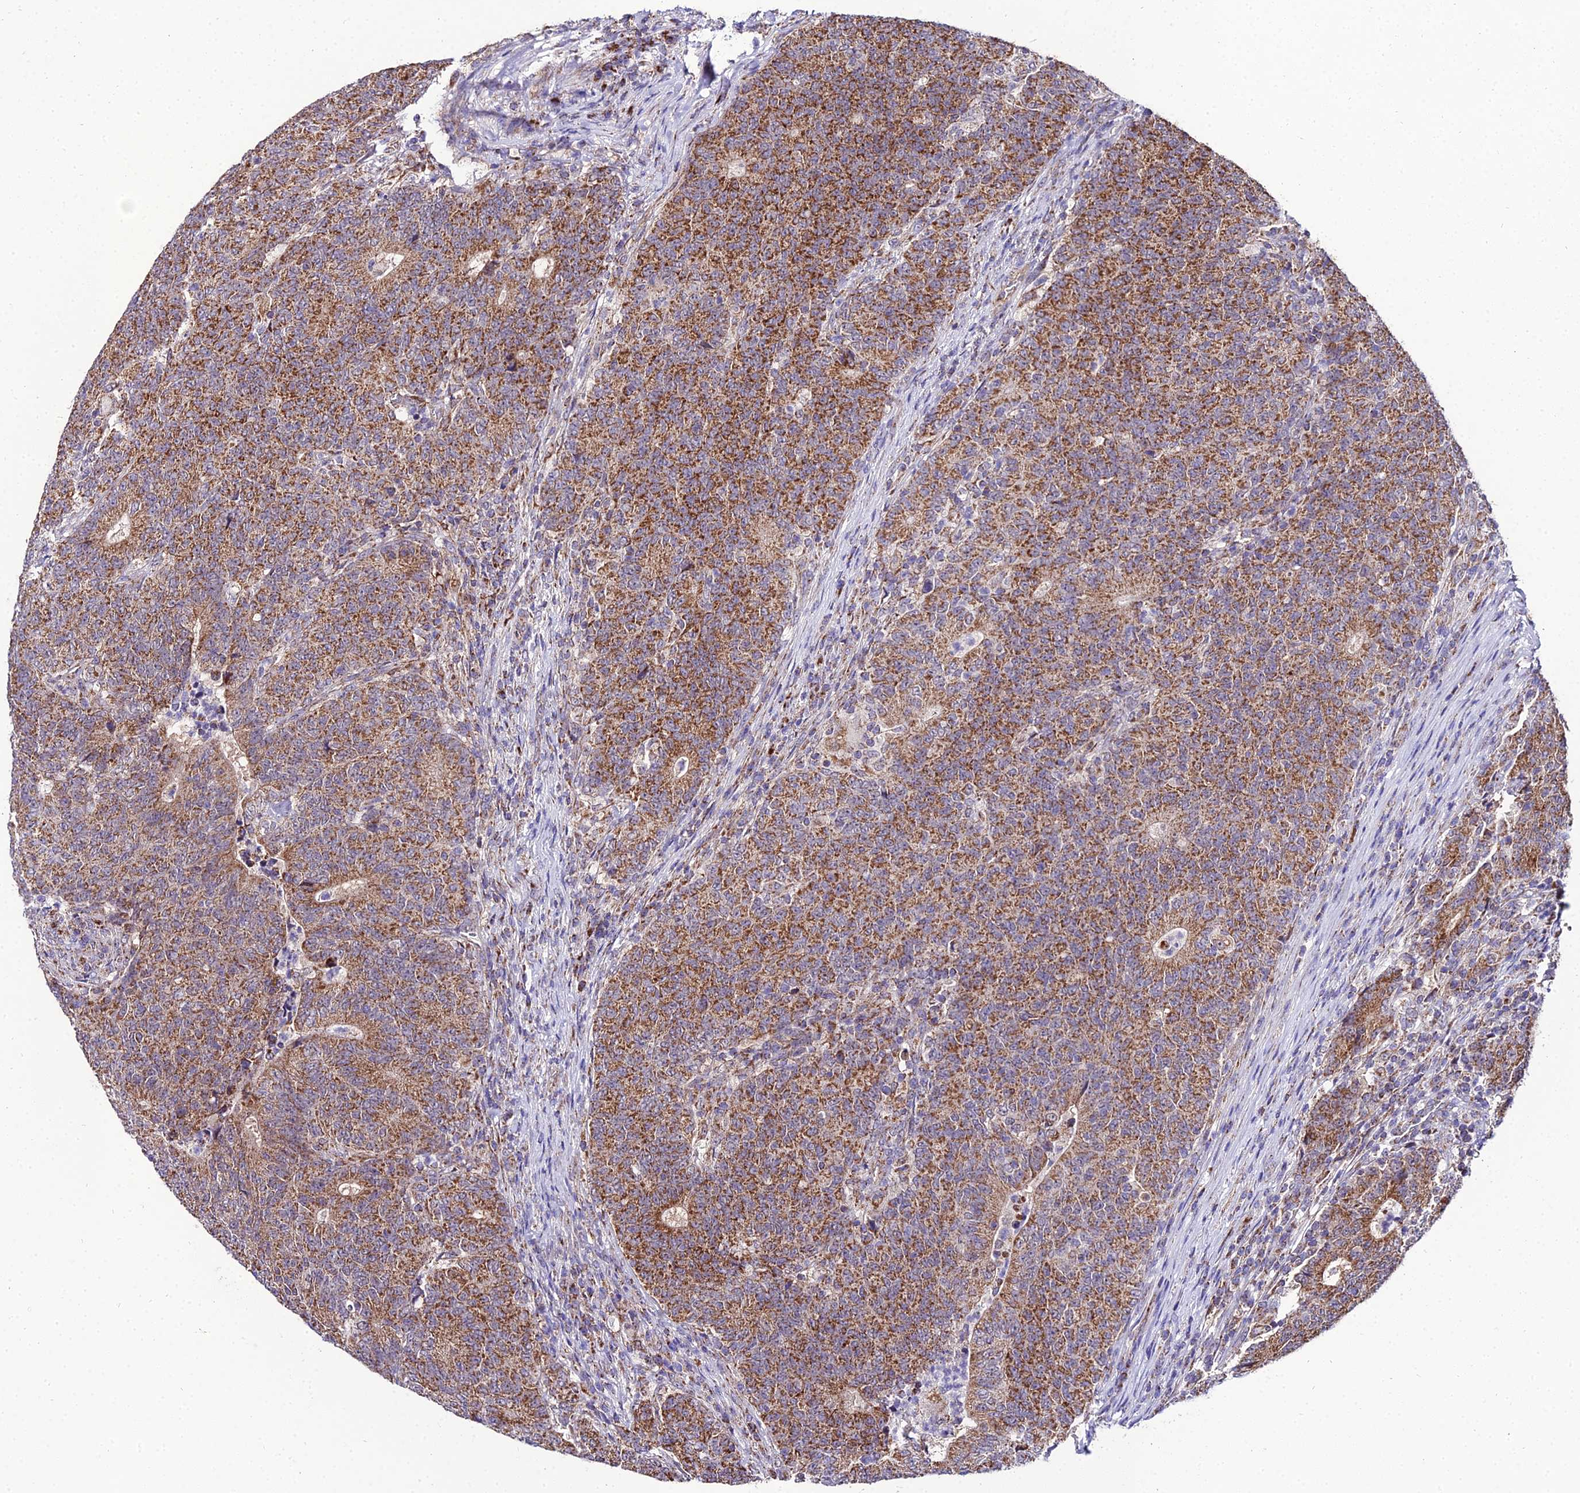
{"staining": {"intensity": "moderate", "quantity": ">75%", "location": "cytoplasmic/membranous"}, "tissue": "colorectal cancer", "cell_type": "Tumor cells", "image_type": "cancer", "snomed": [{"axis": "morphology", "description": "Adenocarcinoma, NOS"}, {"axis": "topography", "description": "Colon"}], "caption": "The micrograph displays a brown stain indicating the presence of a protein in the cytoplasmic/membranous of tumor cells in colorectal adenocarcinoma.", "gene": "PSMD2", "patient": {"sex": "female", "age": 75}}